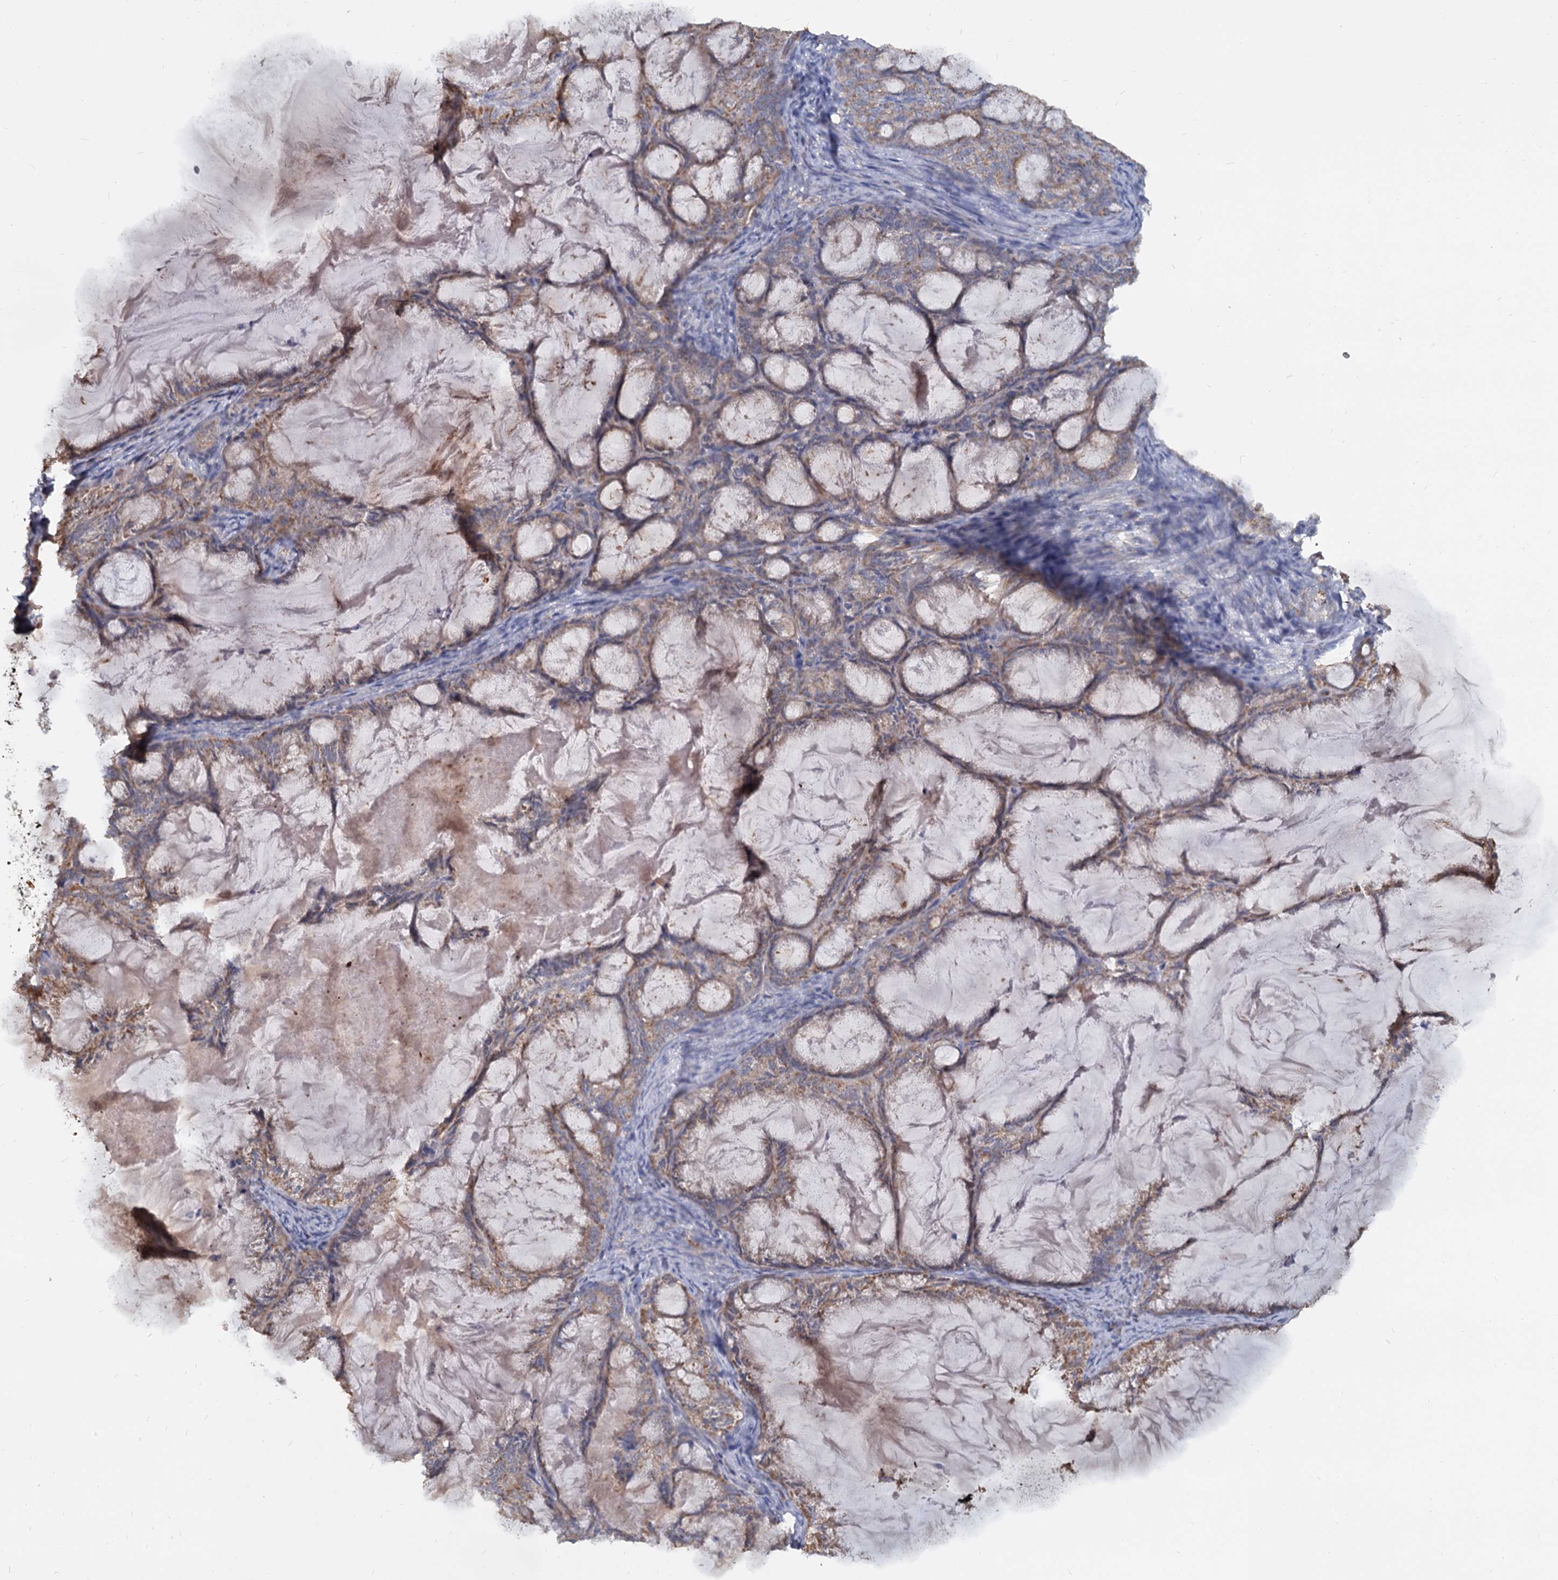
{"staining": {"intensity": "moderate", "quantity": ">75%", "location": "cytoplasmic/membranous"}, "tissue": "endometrial cancer", "cell_type": "Tumor cells", "image_type": "cancer", "snomed": [{"axis": "morphology", "description": "Adenocarcinoma, NOS"}, {"axis": "topography", "description": "Endometrium"}], "caption": "Human endometrial adenocarcinoma stained for a protein (brown) reveals moderate cytoplasmic/membranous positive staining in about >75% of tumor cells.", "gene": "LRRC51", "patient": {"sex": "female", "age": 86}}